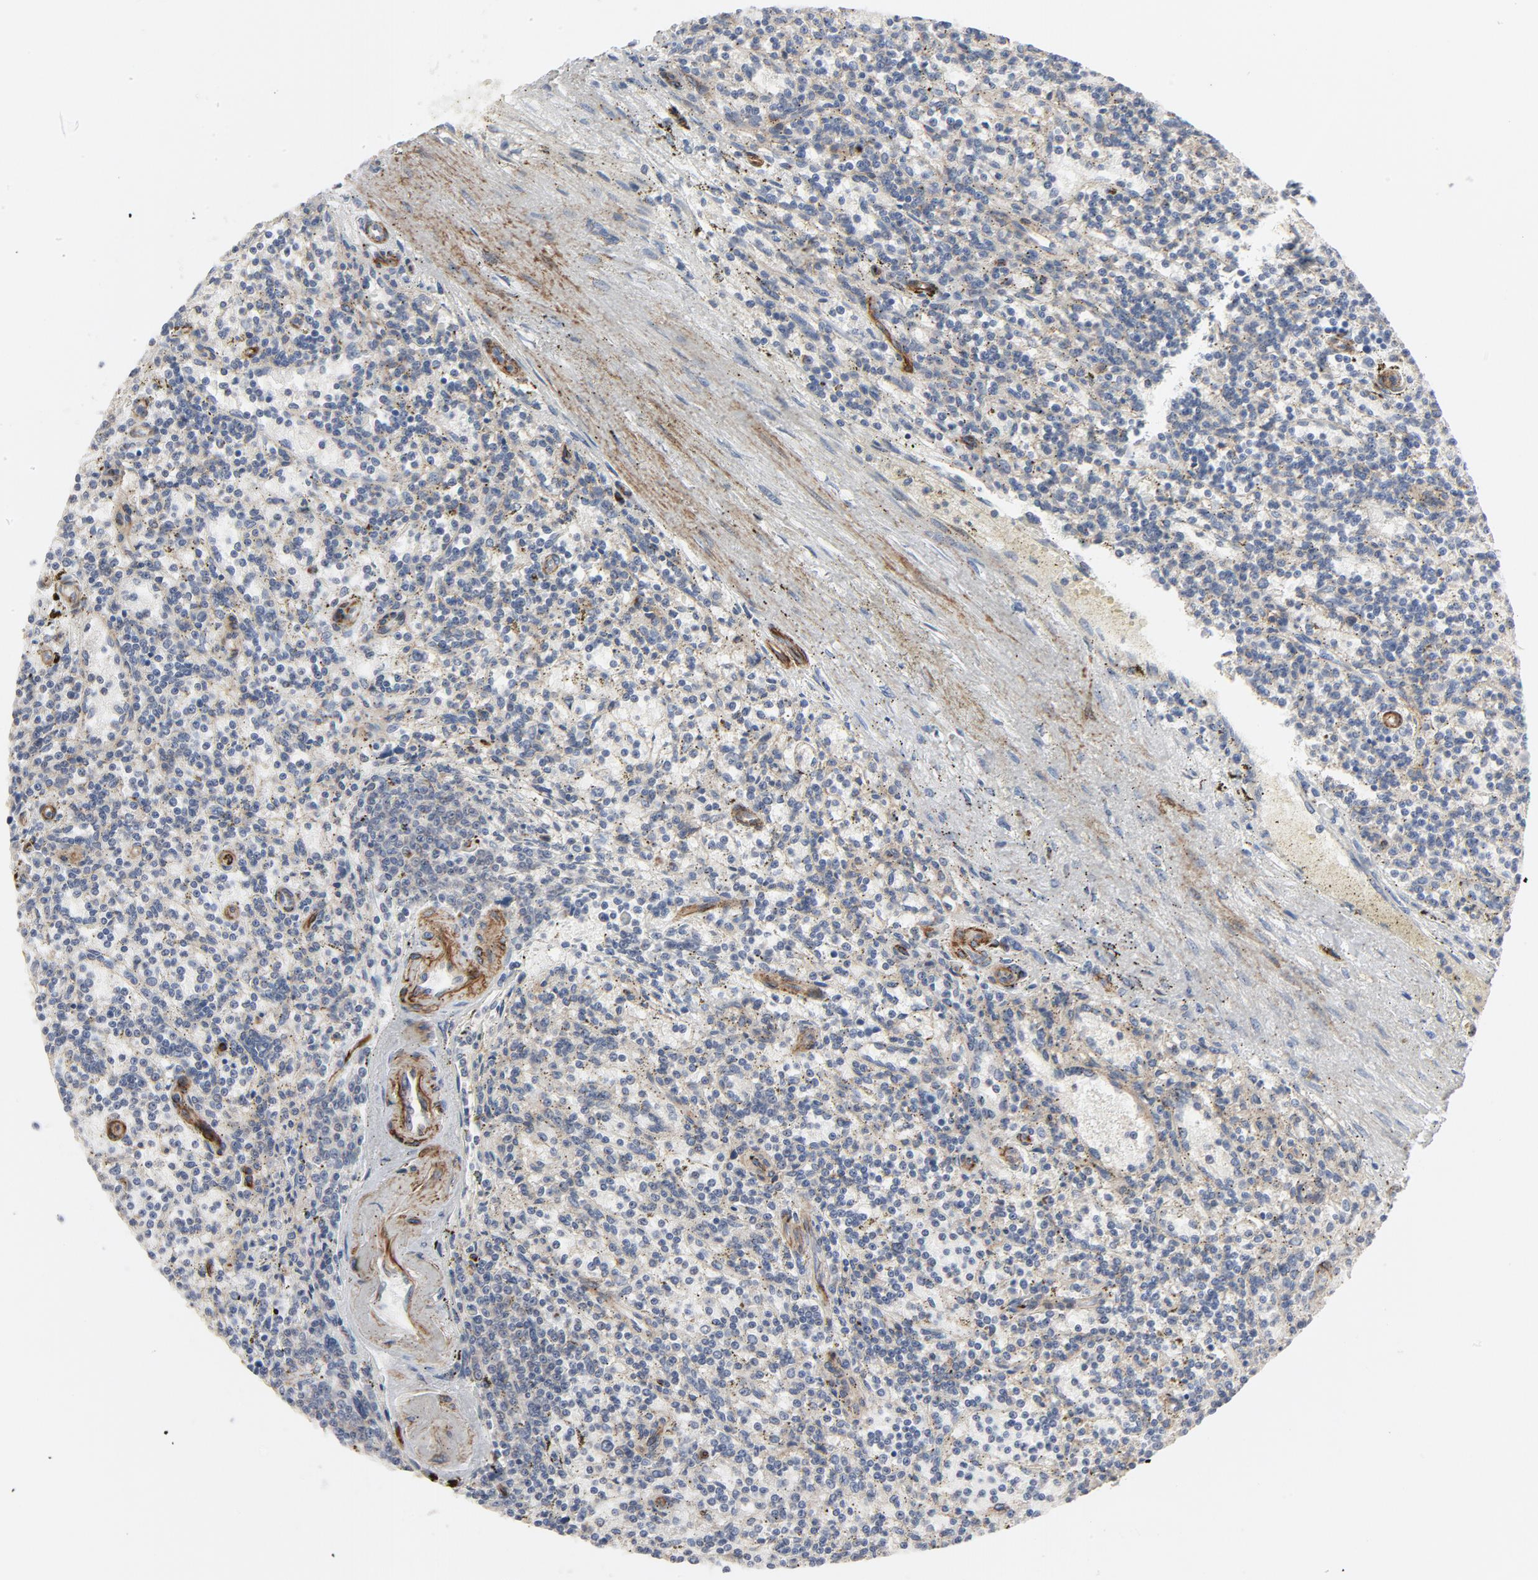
{"staining": {"intensity": "negative", "quantity": "none", "location": "none"}, "tissue": "lymphoma", "cell_type": "Tumor cells", "image_type": "cancer", "snomed": [{"axis": "morphology", "description": "Malignant lymphoma, non-Hodgkin's type, Low grade"}, {"axis": "topography", "description": "Spleen"}], "caption": "The histopathology image displays no significant expression in tumor cells of lymphoma.", "gene": "GNG2", "patient": {"sex": "male", "age": 73}}